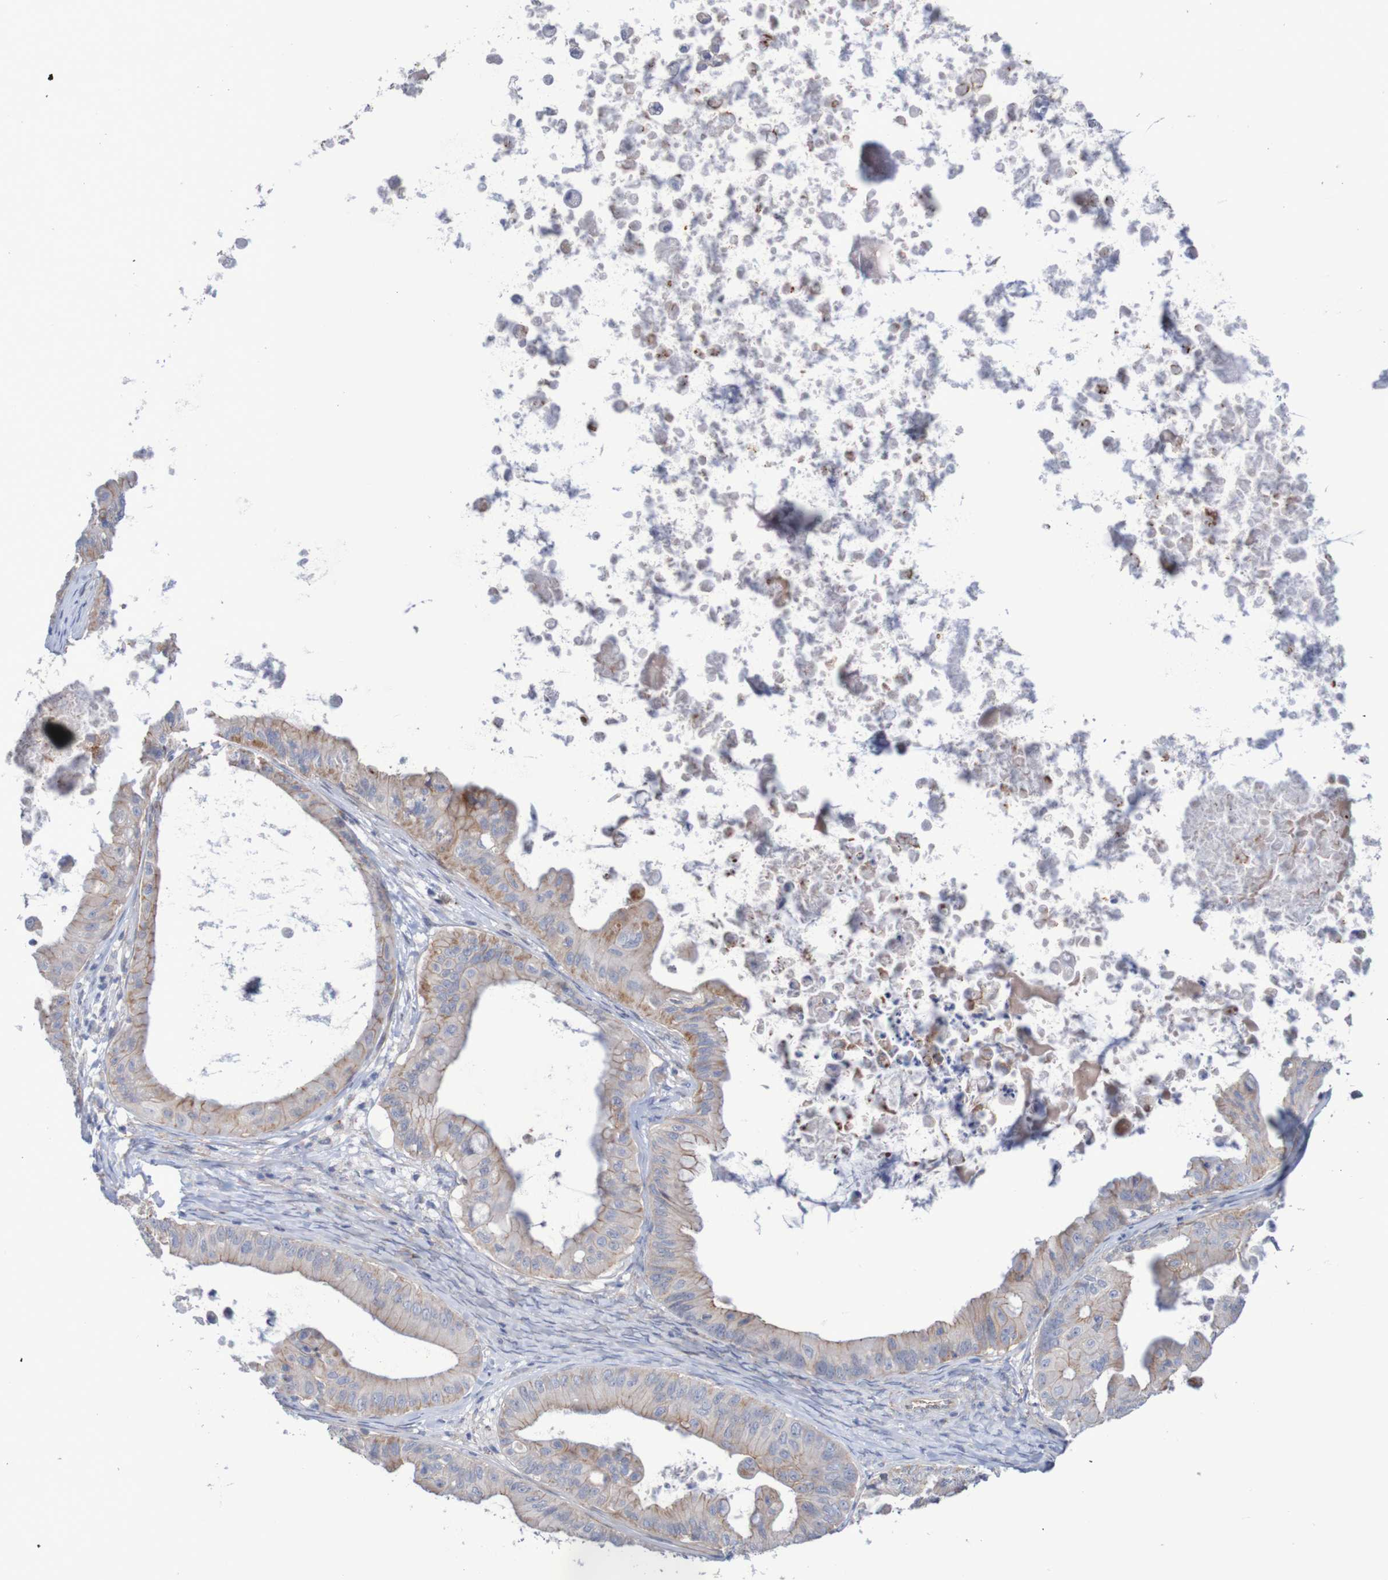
{"staining": {"intensity": "moderate", "quantity": "<25%", "location": "cytoplasmic/membranous"}, "tissue": "ovarian cancer", "cell_type": "Tumor cells", "image_type": "cancer", "snomed": [{"axis": "morphology", "description": "Cystadenocarcinoma, mucinous, NOS"}, {"axis": "topography", "description": "Ovary"}], "caption": "Ovarian cancer was stained to show a protein in brown. There is low levels of moderate cytoplasmic/membranous expression in approximately <25% of tumor cells.", "gene": "NECTIN2", "patient": {"sex": "female", "age": 37}}